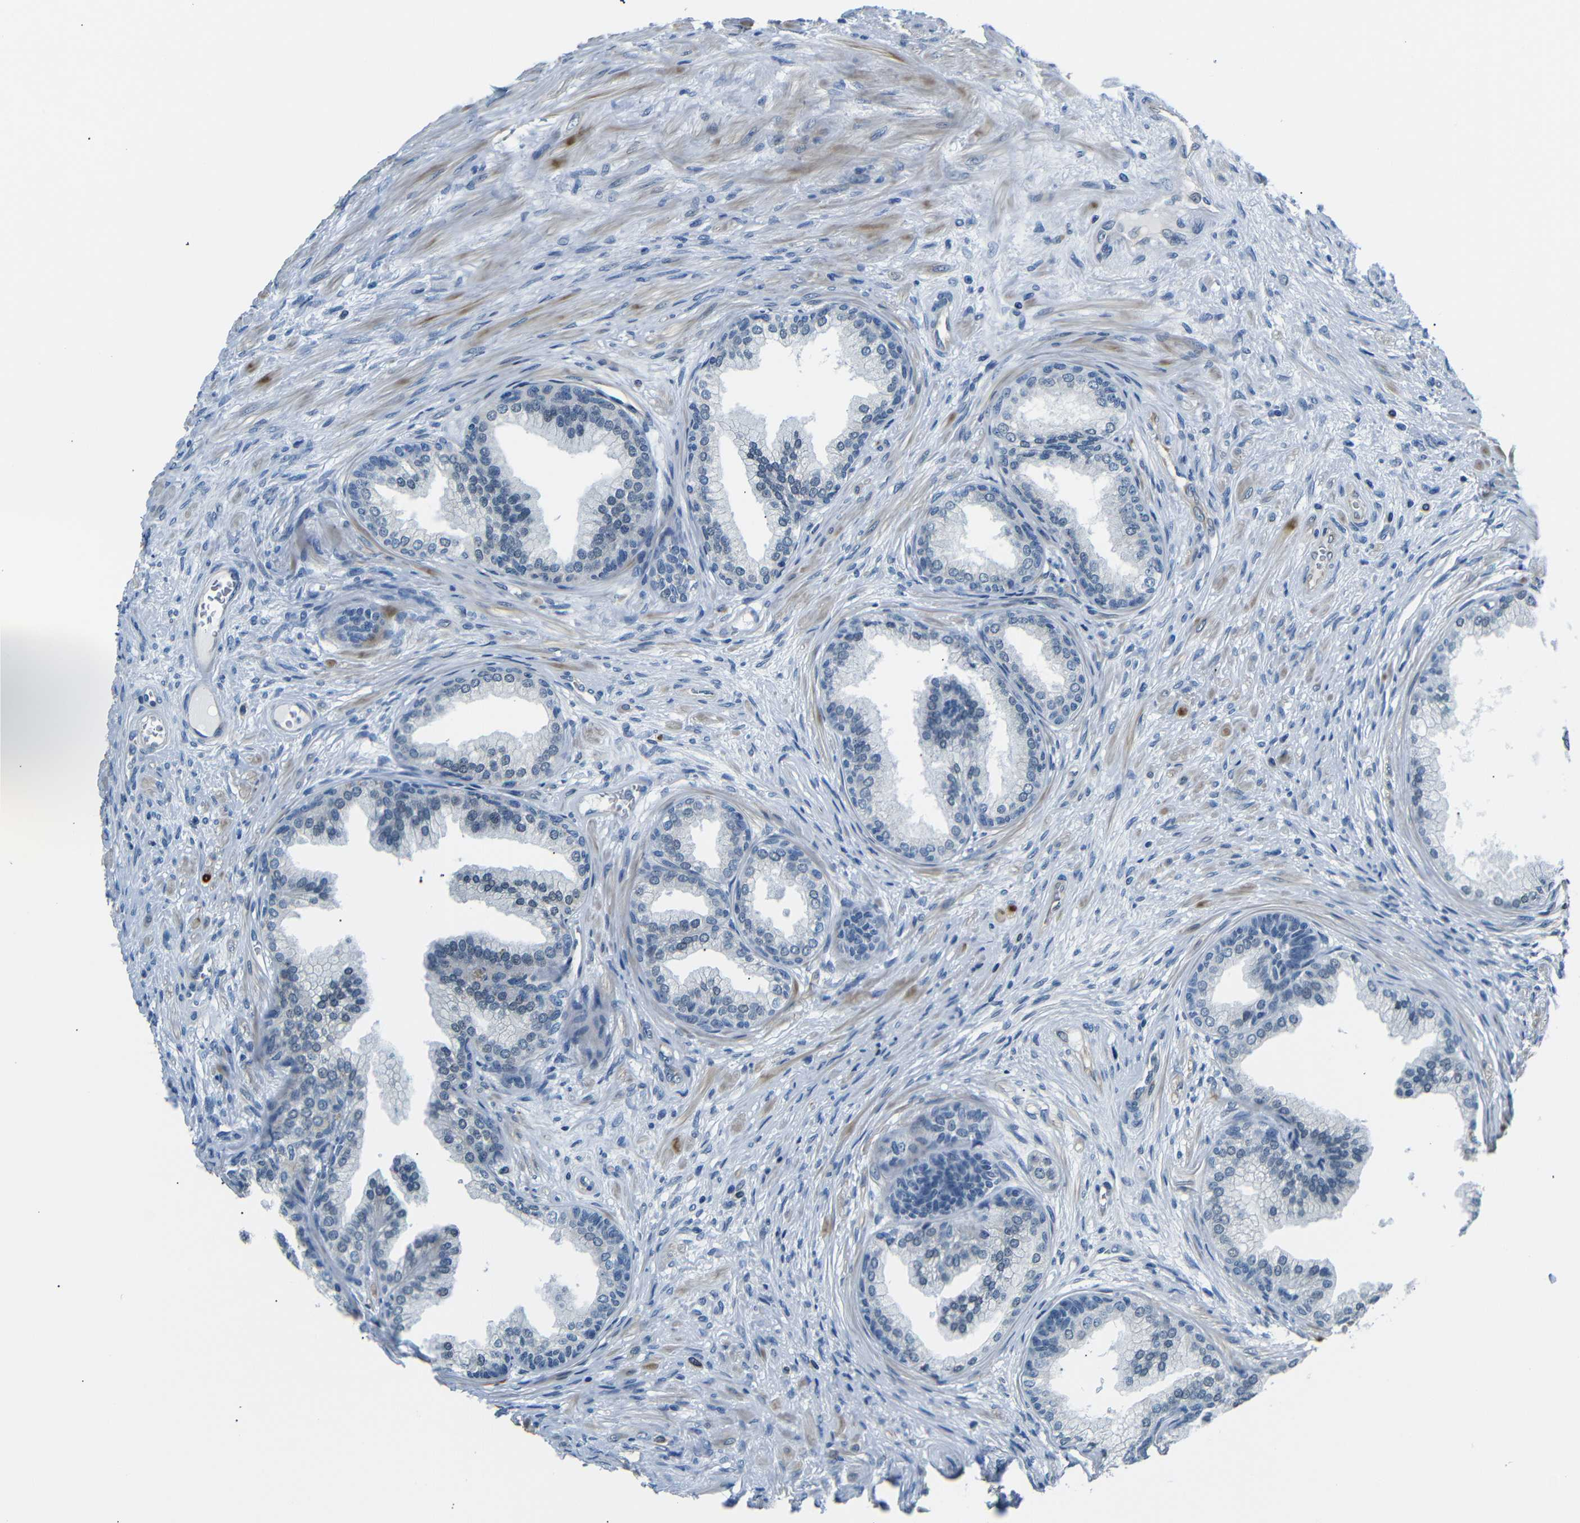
{"staining": {"intensity": "negative", "quantity": "none", "location": "none"}, "tissue": "prostate", "cell_type": "Glandular cells", "image_type": "normal", "snomed": [{"axis": "morphology", "description": "Normal tissue, NOS"}, {"axis": "topography", "description": "Prostate"}], "caption": "Protein analysis of benign prostate shows no significant staining in glandular cells.", "gene": "TAFA1", "patient": {"sex": "male", "age": 76}}